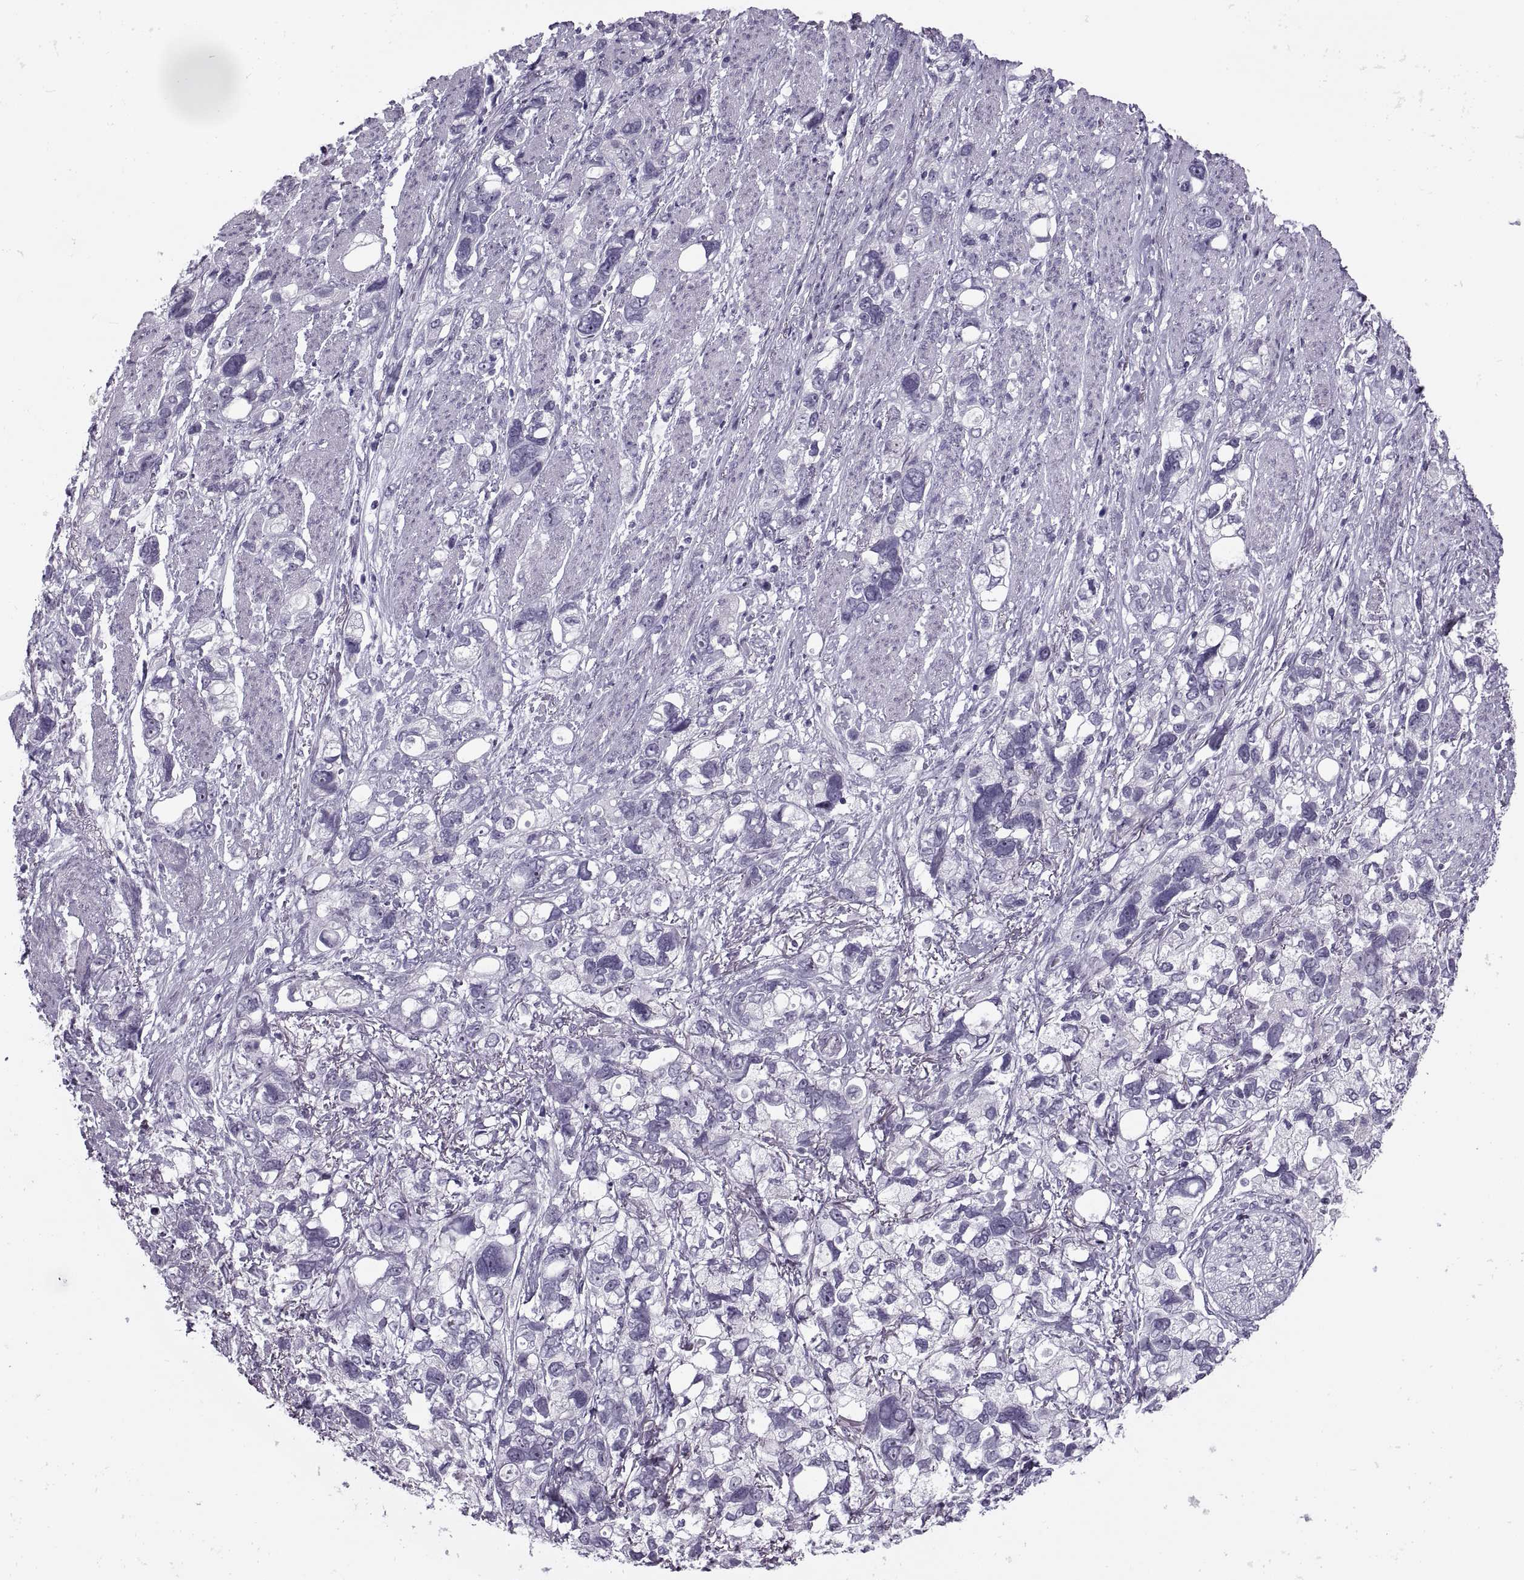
{"staining": {"intensity": "negative", "quantity": "none", "location": "none"}, "tissue": "stomach cancer", "cell_type": "Tumor cells", "image_type": "cancer", "snomed": [{"axis": "morphology", "description": "Adenocarcinoma, NOS"}, {"axis": "topography", "description": "Stomach, upper"}], "caption": "This is an IHC image of stomach adenocarcinoma. There is no staining in tumor cells.", "gene": "FAM24A", "patient": {"sex": "female", "age": 81}}